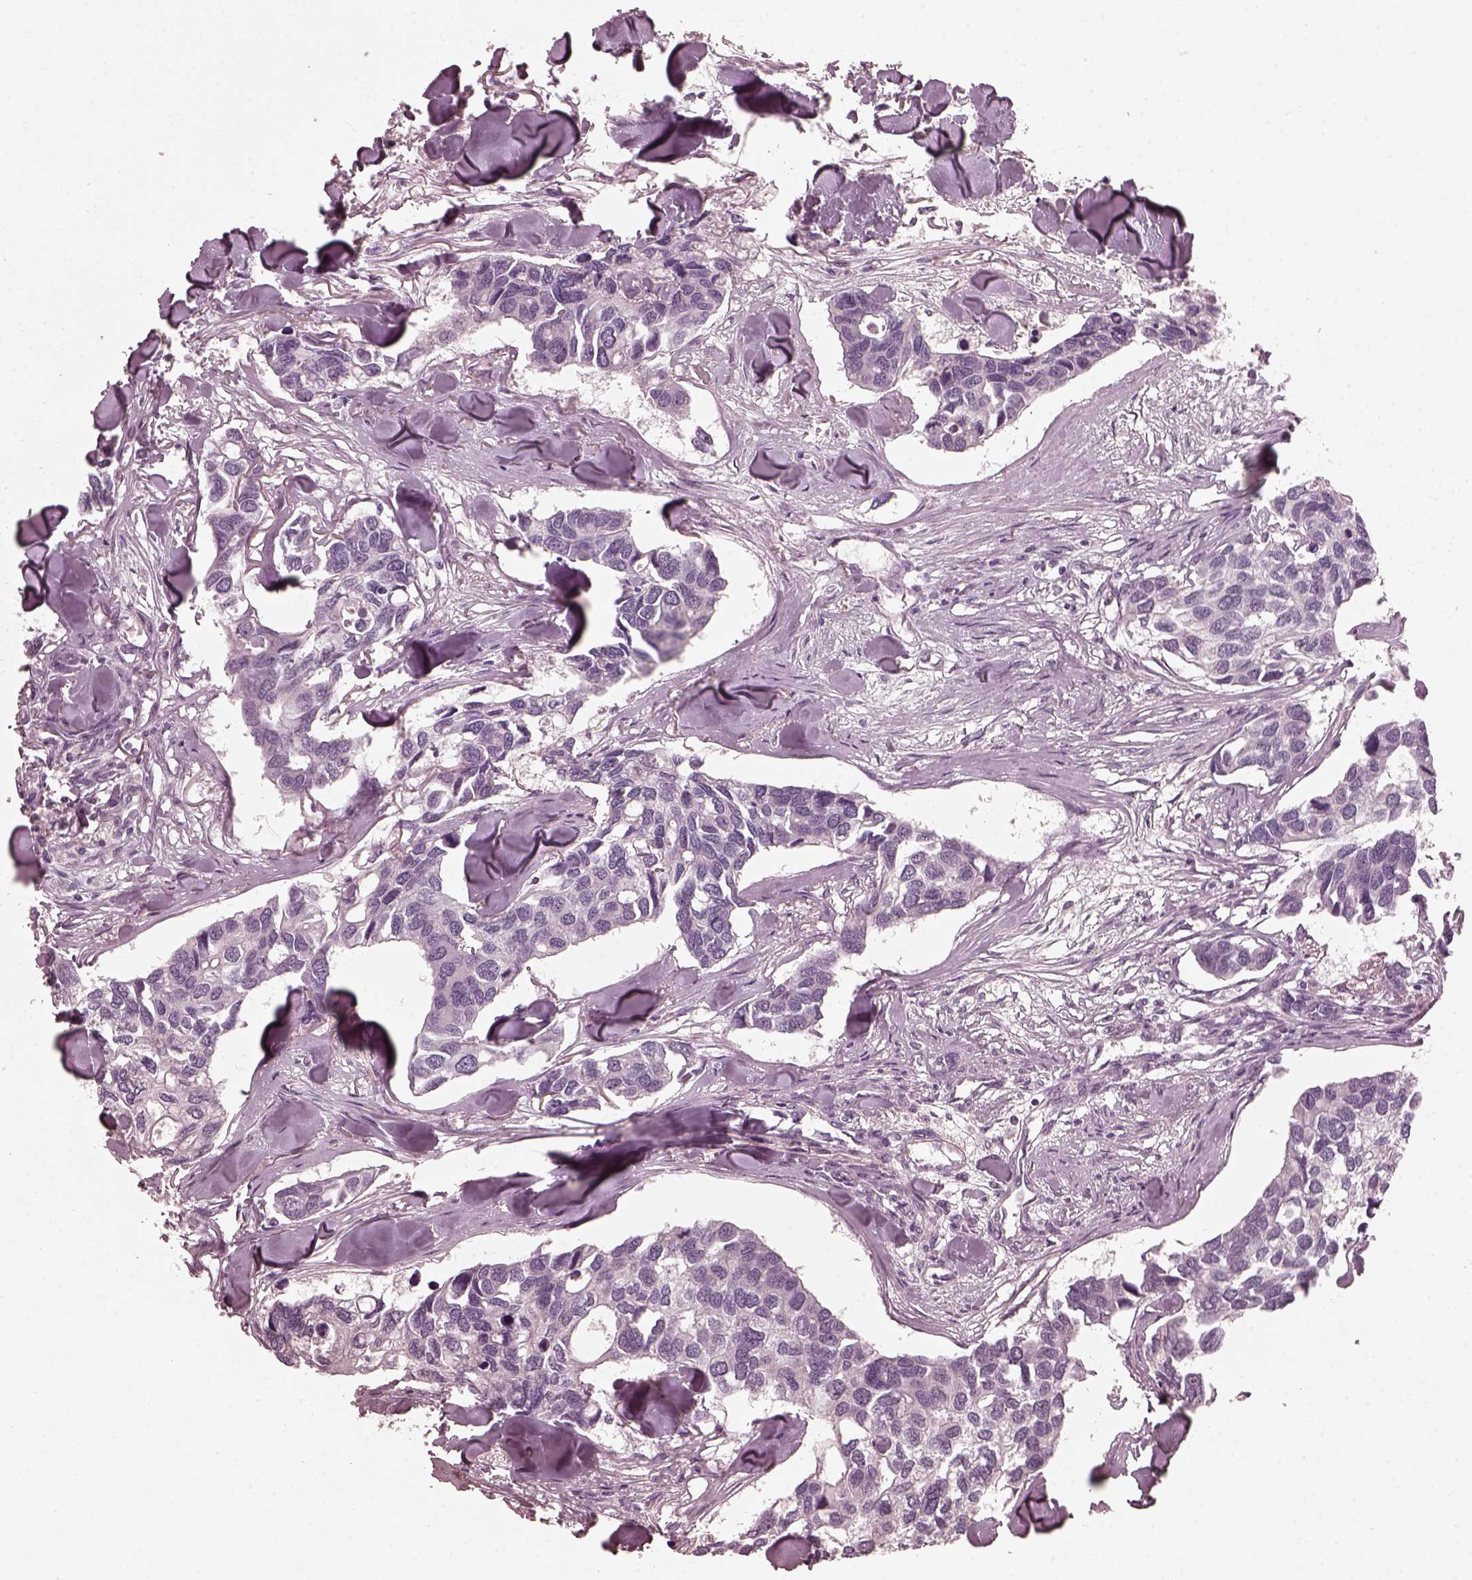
{"staining": {"intensity": "negative", "quantity": "none", "location": "none"}, "tissue": "breast cancer", "cell_type": "Tumor cells", "image_type": "cancer", "snomed": [{"axis": "morphology", "description": "Duct carcinoma"}, {"axis": "topography", "description": "Breast"}], "caption": "Tumor cells are negative for protein expression in human invasive ductal carcinoma (breast).", "gene": "CGA", "patient": {"sex": "female", "age": 83}}